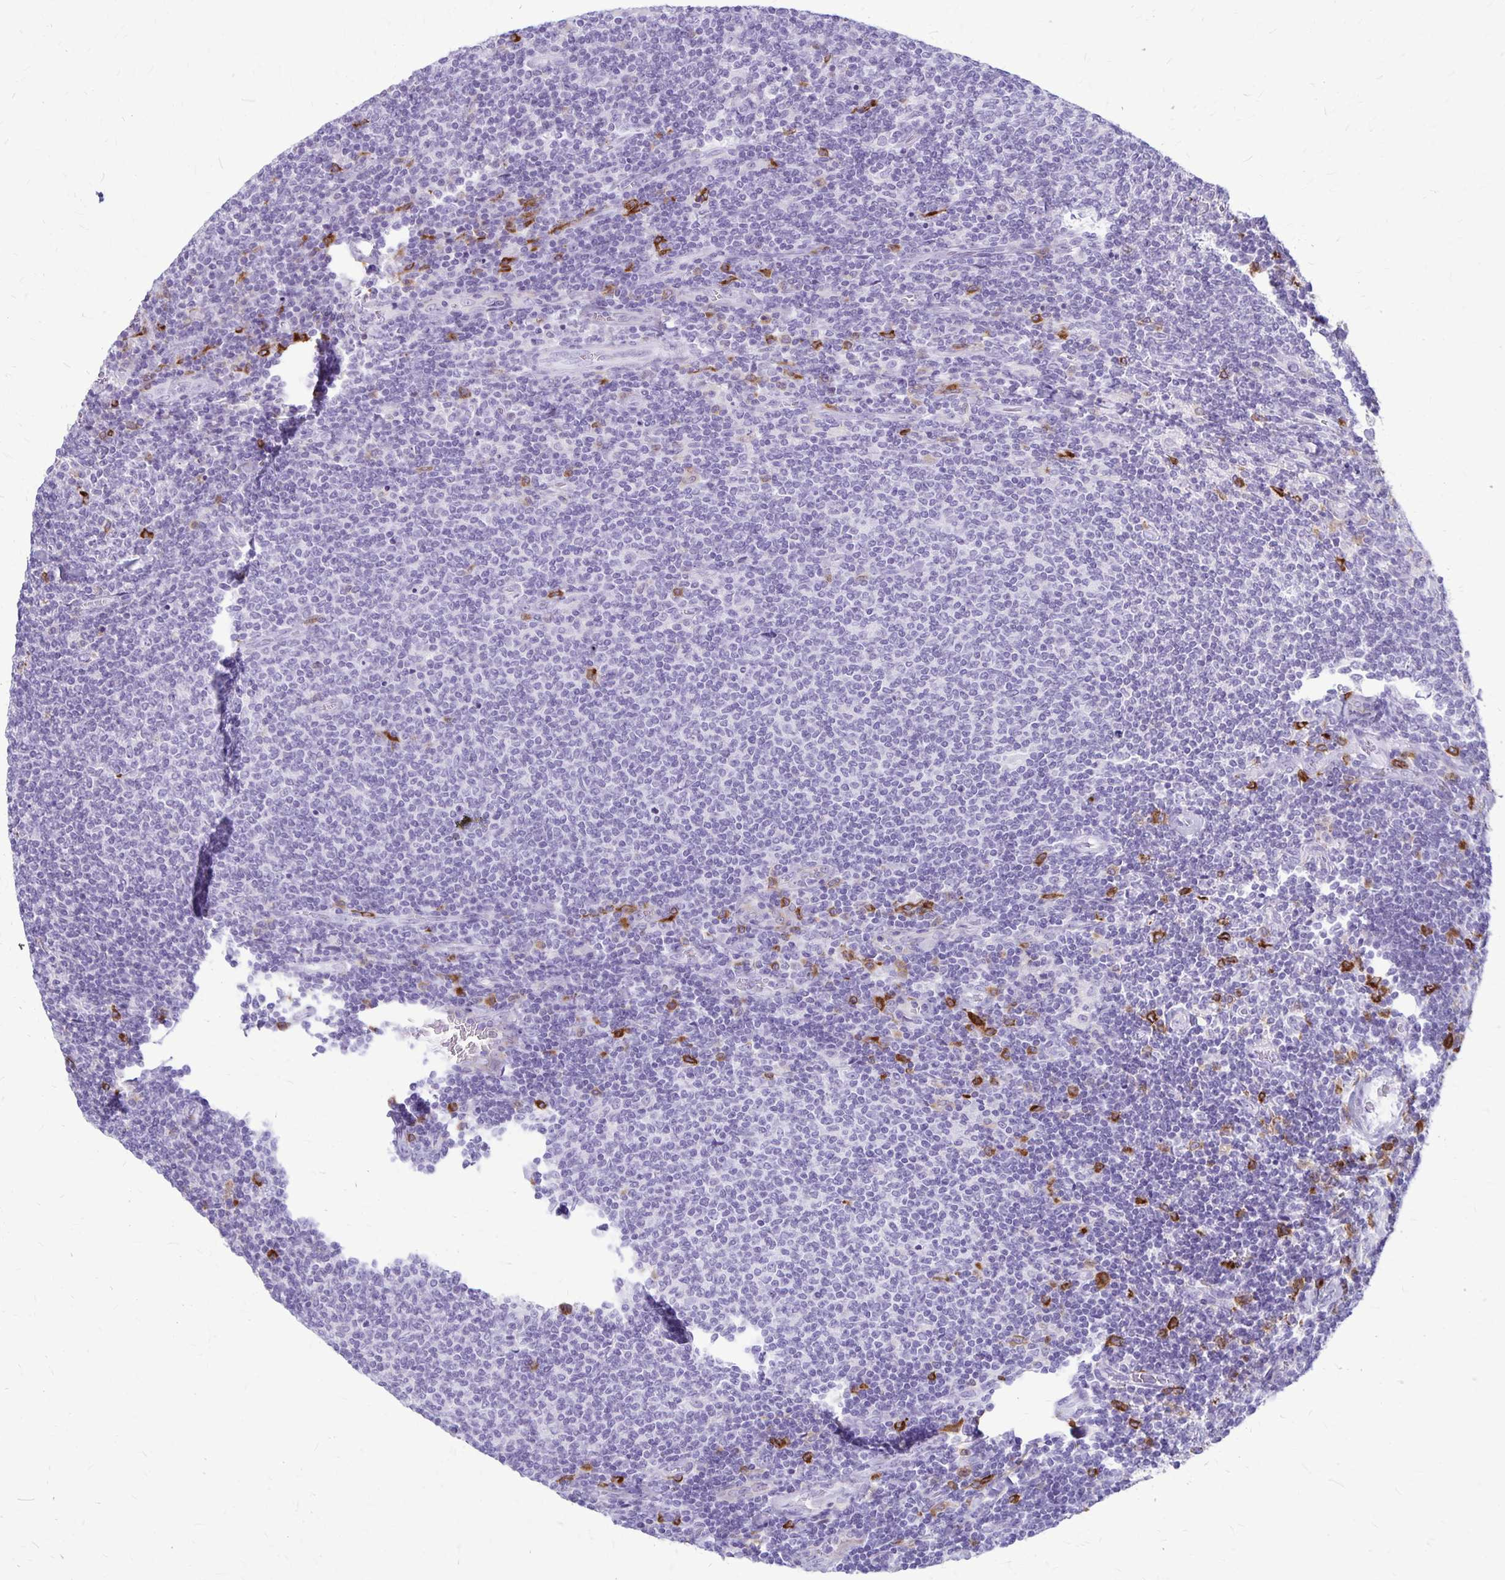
{"staining": {"intensity": "negative", "quantity": "none", "location": "none"}, "tissue": "lymphoma", "cell_type": "Tumor cells", "image_type": "cancer", "snomed": [{"axis": "morphology", "description": "Malignant lymphoma, non-Hodgkin's type, Low grade"}, {"axis": "topography", "description": "Lymph node"}], "caption": "DAB (3,3'-diaminobenzidine) immunohistochemical staining of human lymphoma reveals no significant expression in tumor cells.", "gene": "RTN1", "patient": {"sex": "male", "age": 52}}